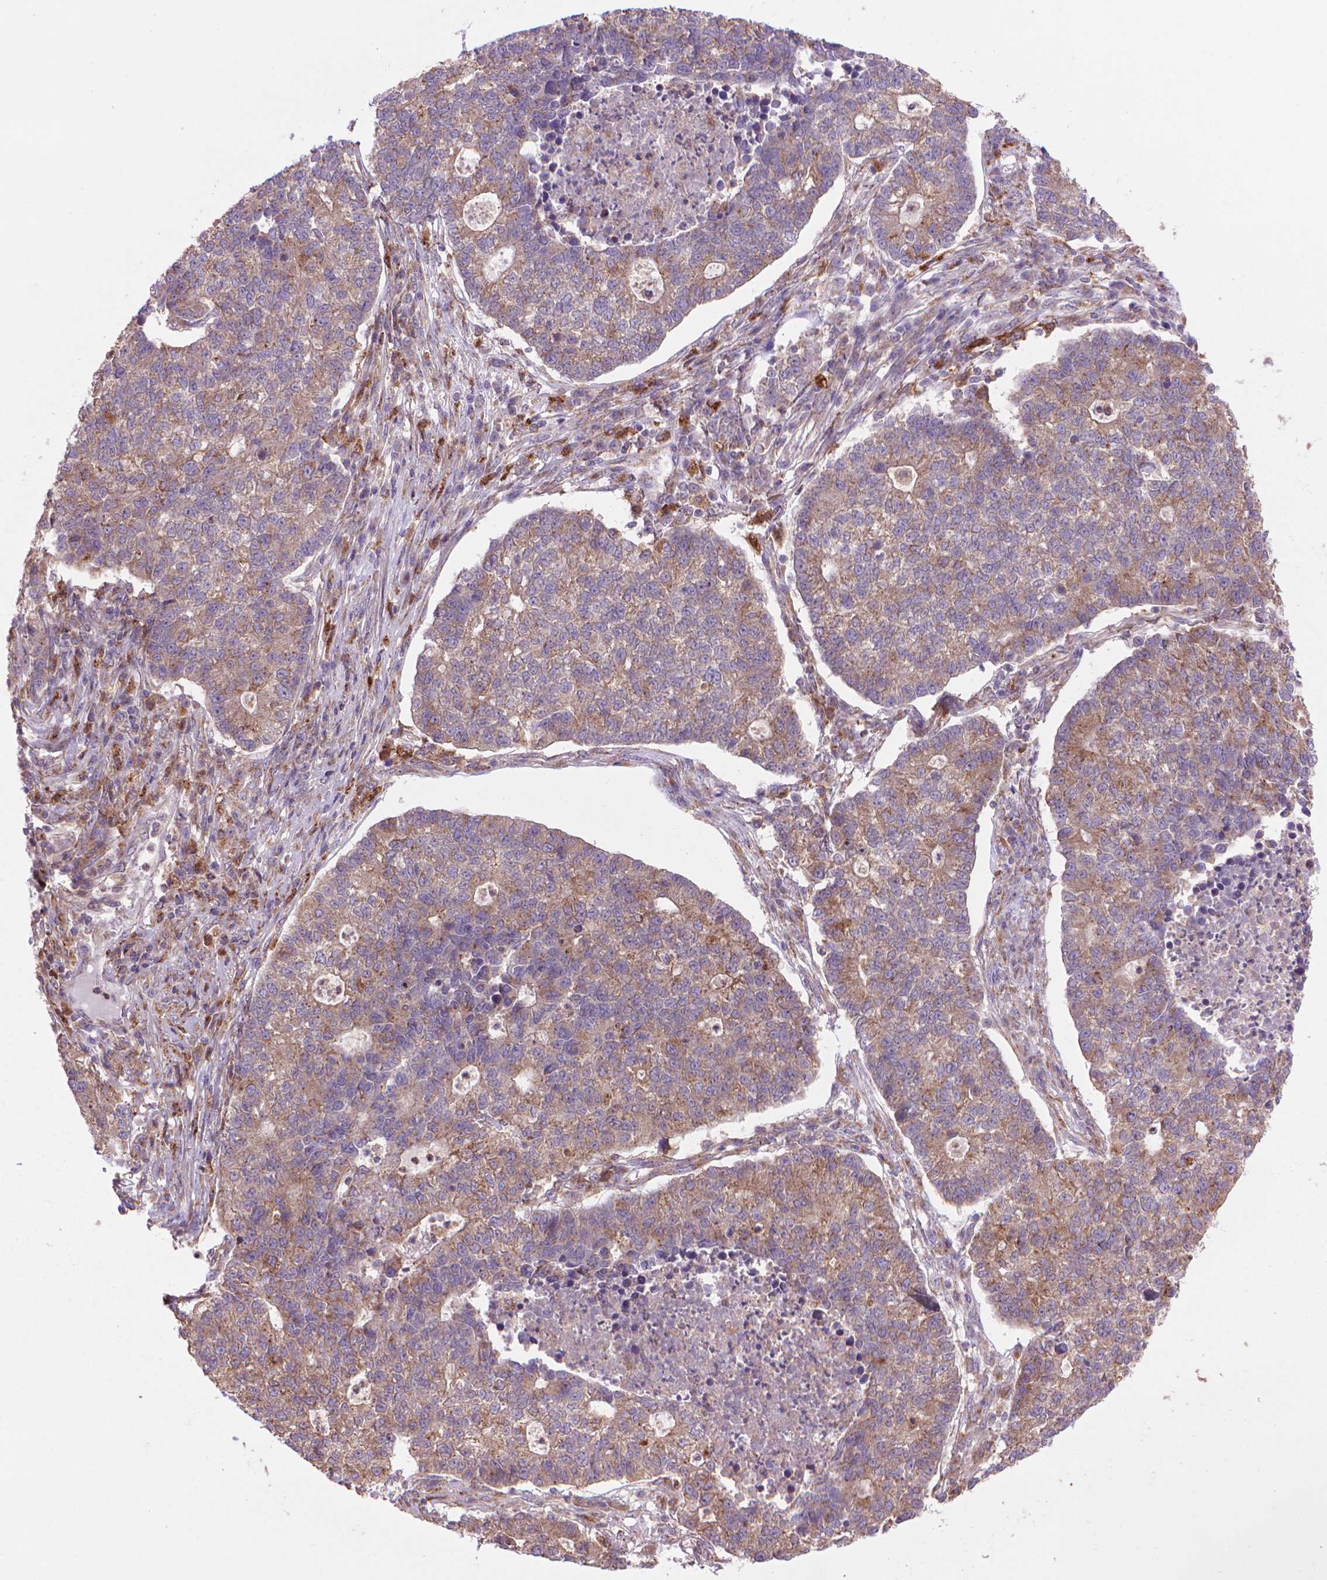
{"staining": {"intensity": "moderate", "quantity": ">75%", "location": "cytoplasmic/membranous"}, "tissue": "lung cancer", "cell_type": "Tumor cells", "image_type": "cancer", "snomed": [{"axis": "morphology", "description": "Adenocarcinoma, NOS"}, {"axis": "topography", "description": "Lung"}], "caption": "This is an image of IHC staining of lung cancer, which shows moderate positivity in the cytoplasmic/membranous of tumor cells.", "gene": "GLB1", "patient": {"sex": "male", "age": 57}}